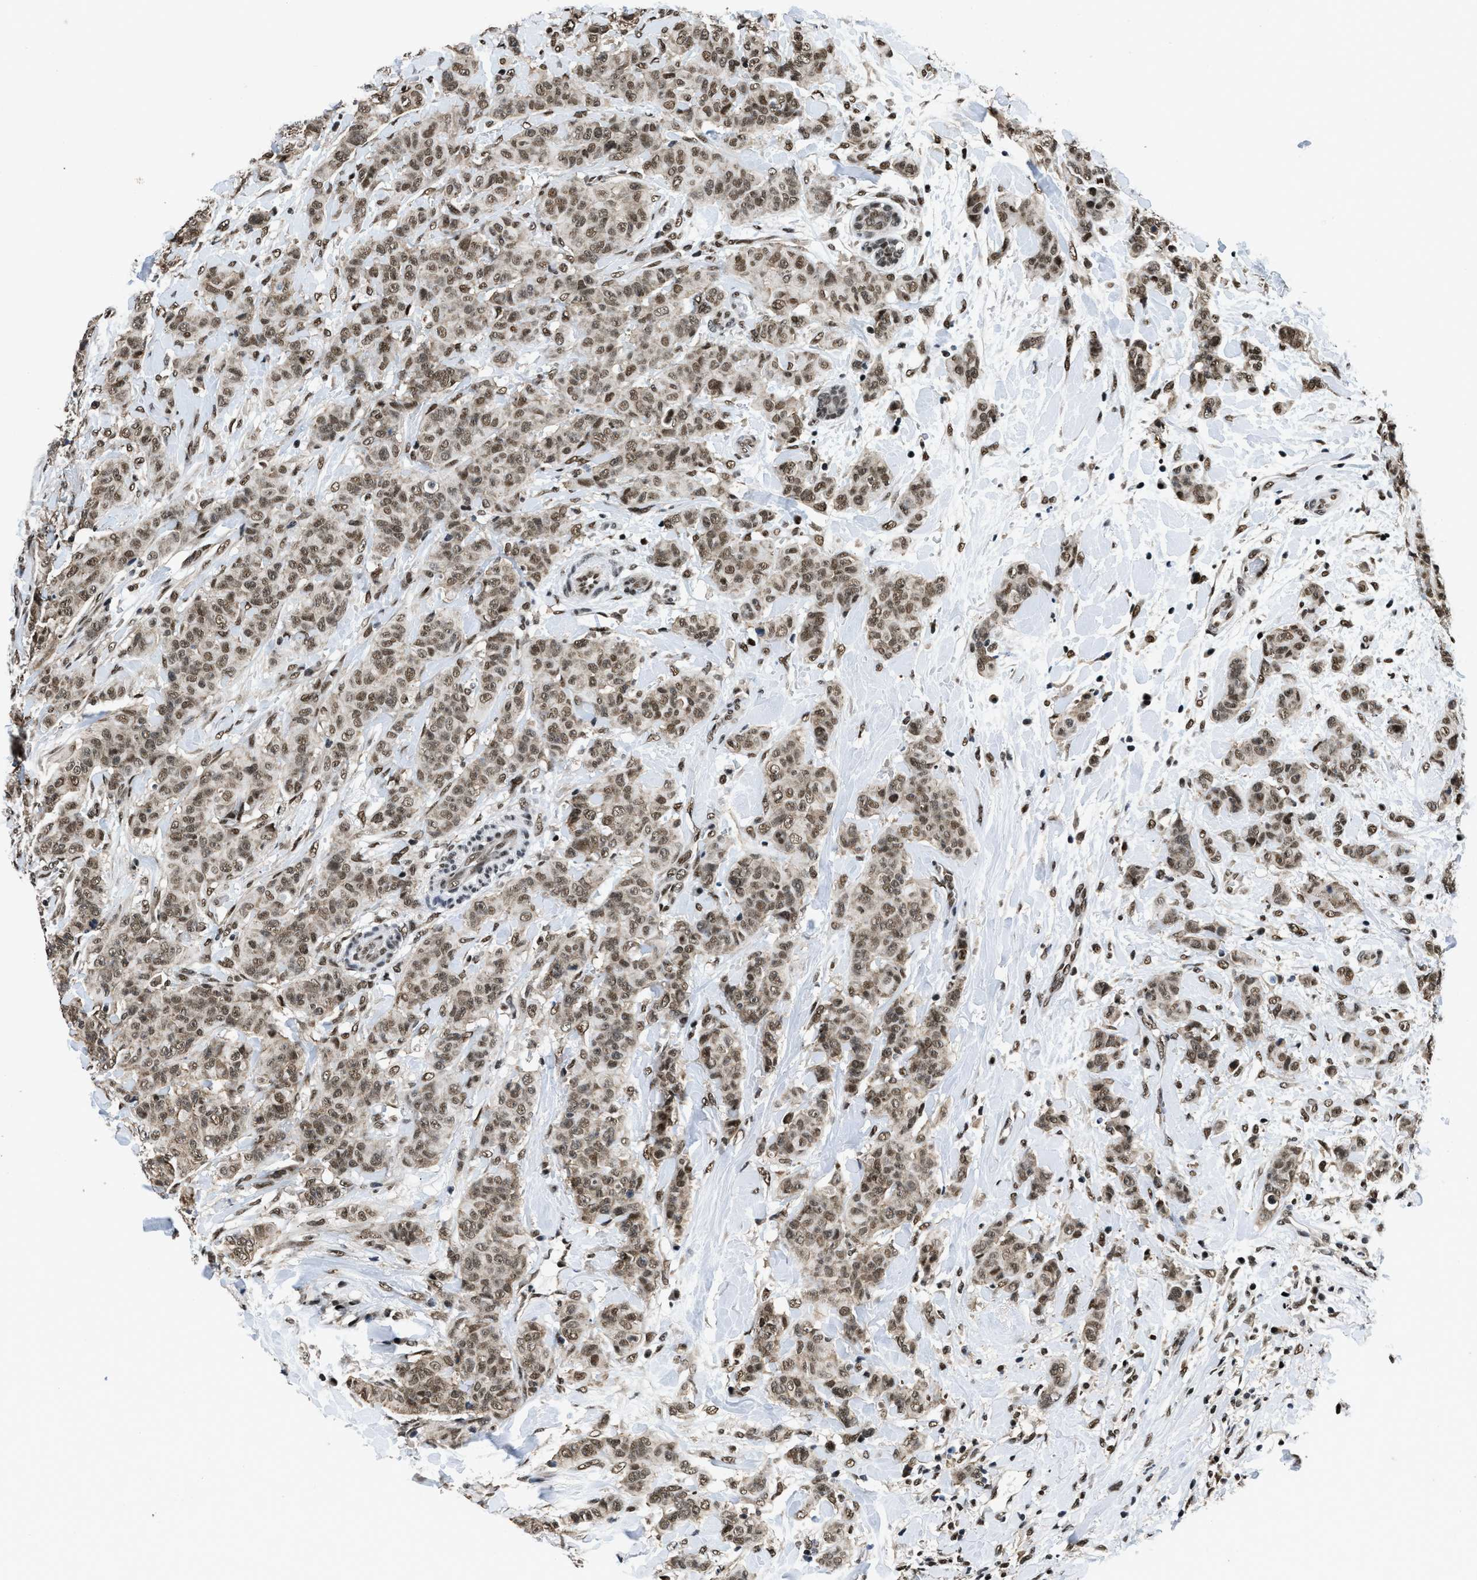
{"staining": {"intensity": "moderate", "quantity": ">75%", "location": "nuclear"}, "tissue": "breast cancer", "cell_type": "Tumor cells", "image_type": "cancer", "snomed": [{"axis": "morphology", "description": "Normal tissue, NOS"}, {"axis": "morphology", "description": "Duct carcinoma"}, {"axis": "topography", "description": "Breast"}], "caption": "Human invasive ductal carcinoma (breast) stained with a brown dye demonstrates moderate nuclear positive staining in approximately >75% of tumor cells.", "gene": "HNRNPH2", "patient": {"sex": "female", "age": 40}}